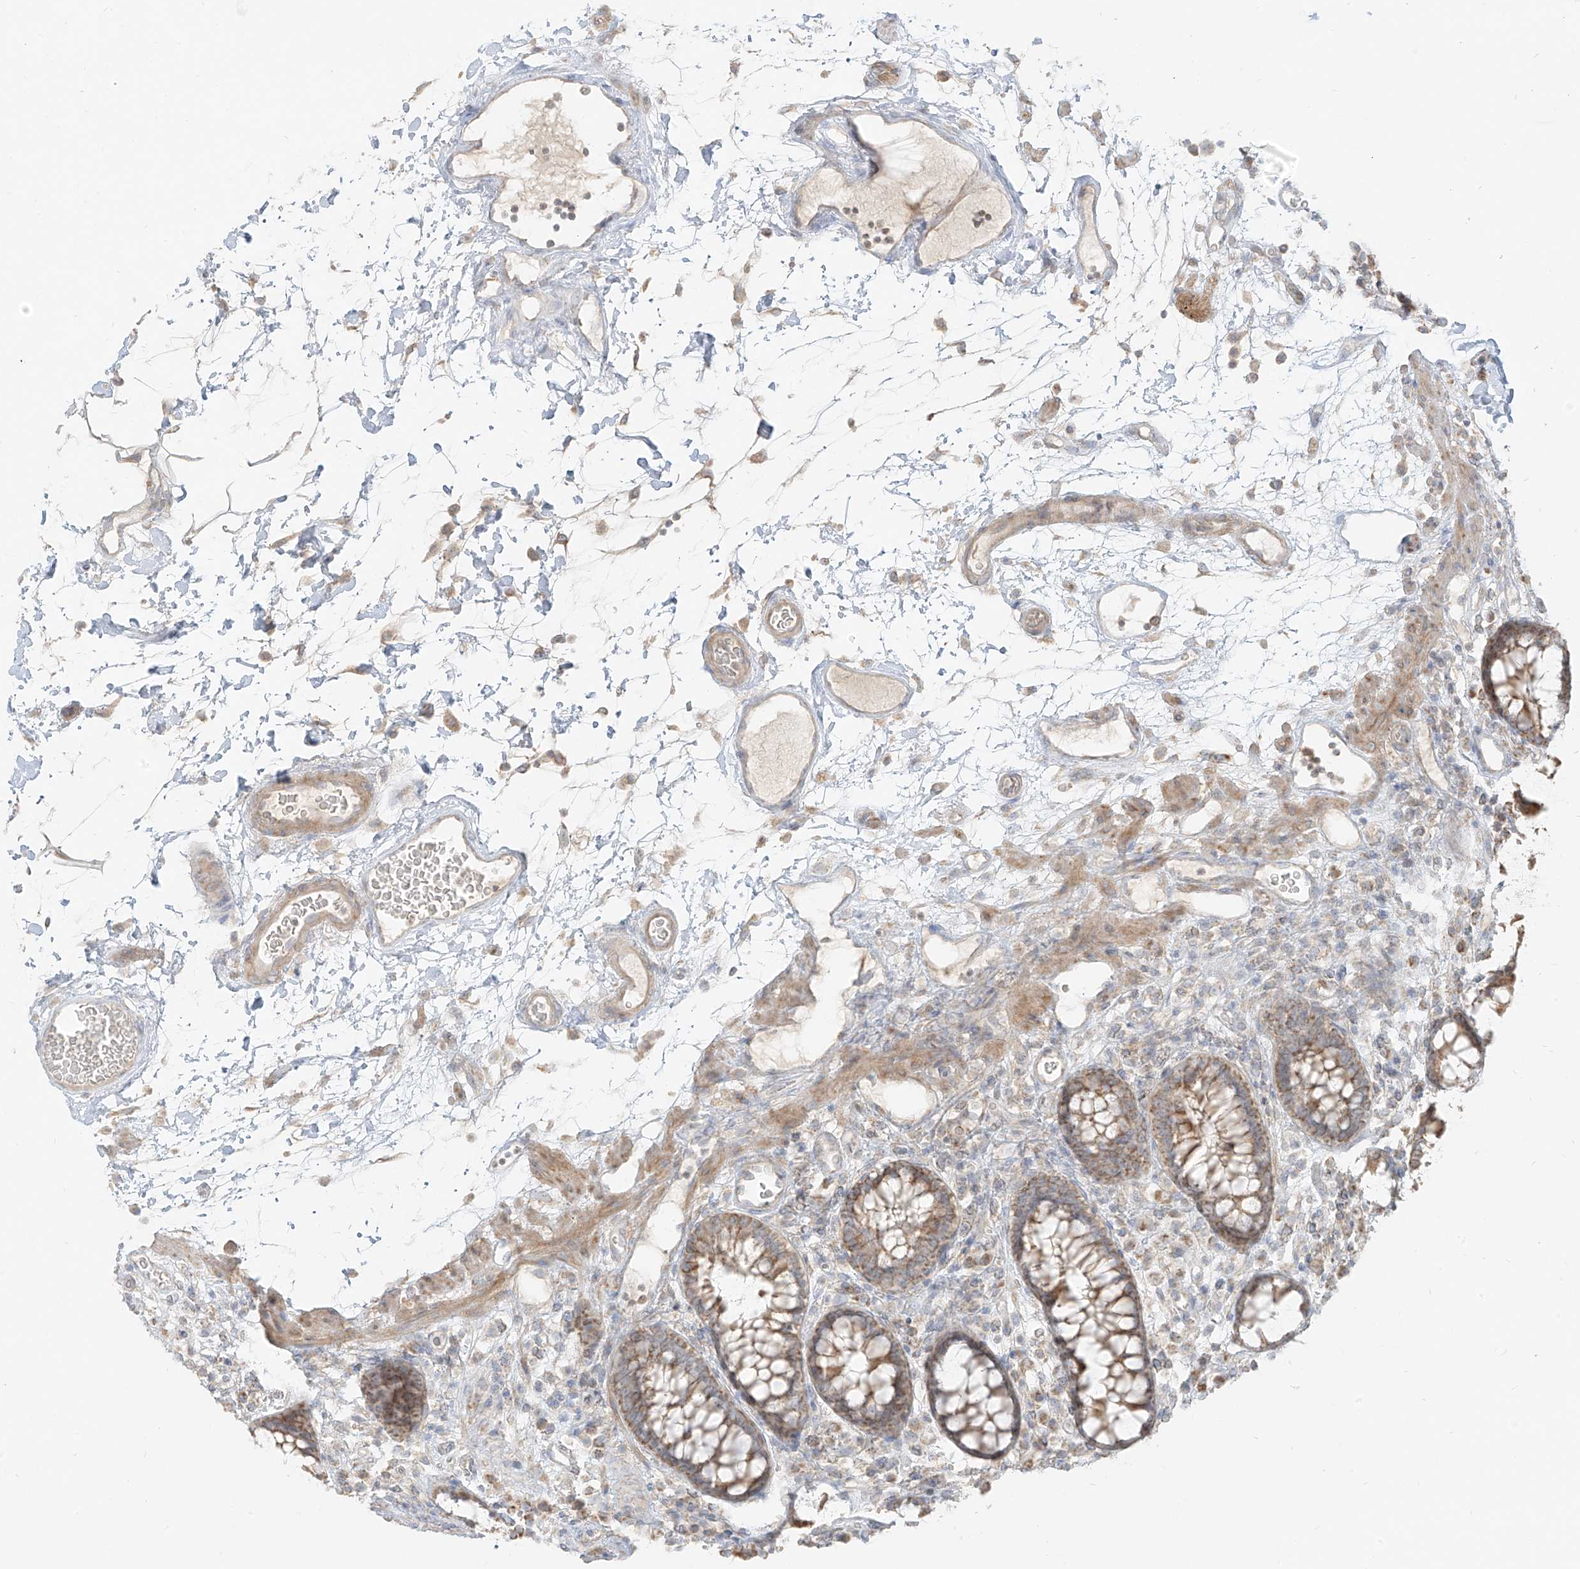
{"staining": {"intensity": "moderate", "quantity": "25%-75%", "location": "cytoplasmic/membranous"}, "tissue": "colon", "cell_type": "Endothelial cells", "image_type": "normal", "snomed": [{"axis": "morphology", "description": "Normal tissue, NOS"}, {"axis": "topography", "description": "Colon"}], "caption": "A medium amount of moderate cytoplasmic/membranous expression is present in about 25%-75% of endothelial cells in unremarkable colon.", "gene": "ZIM3", "patient": {"sex": "female", "age": 79}}